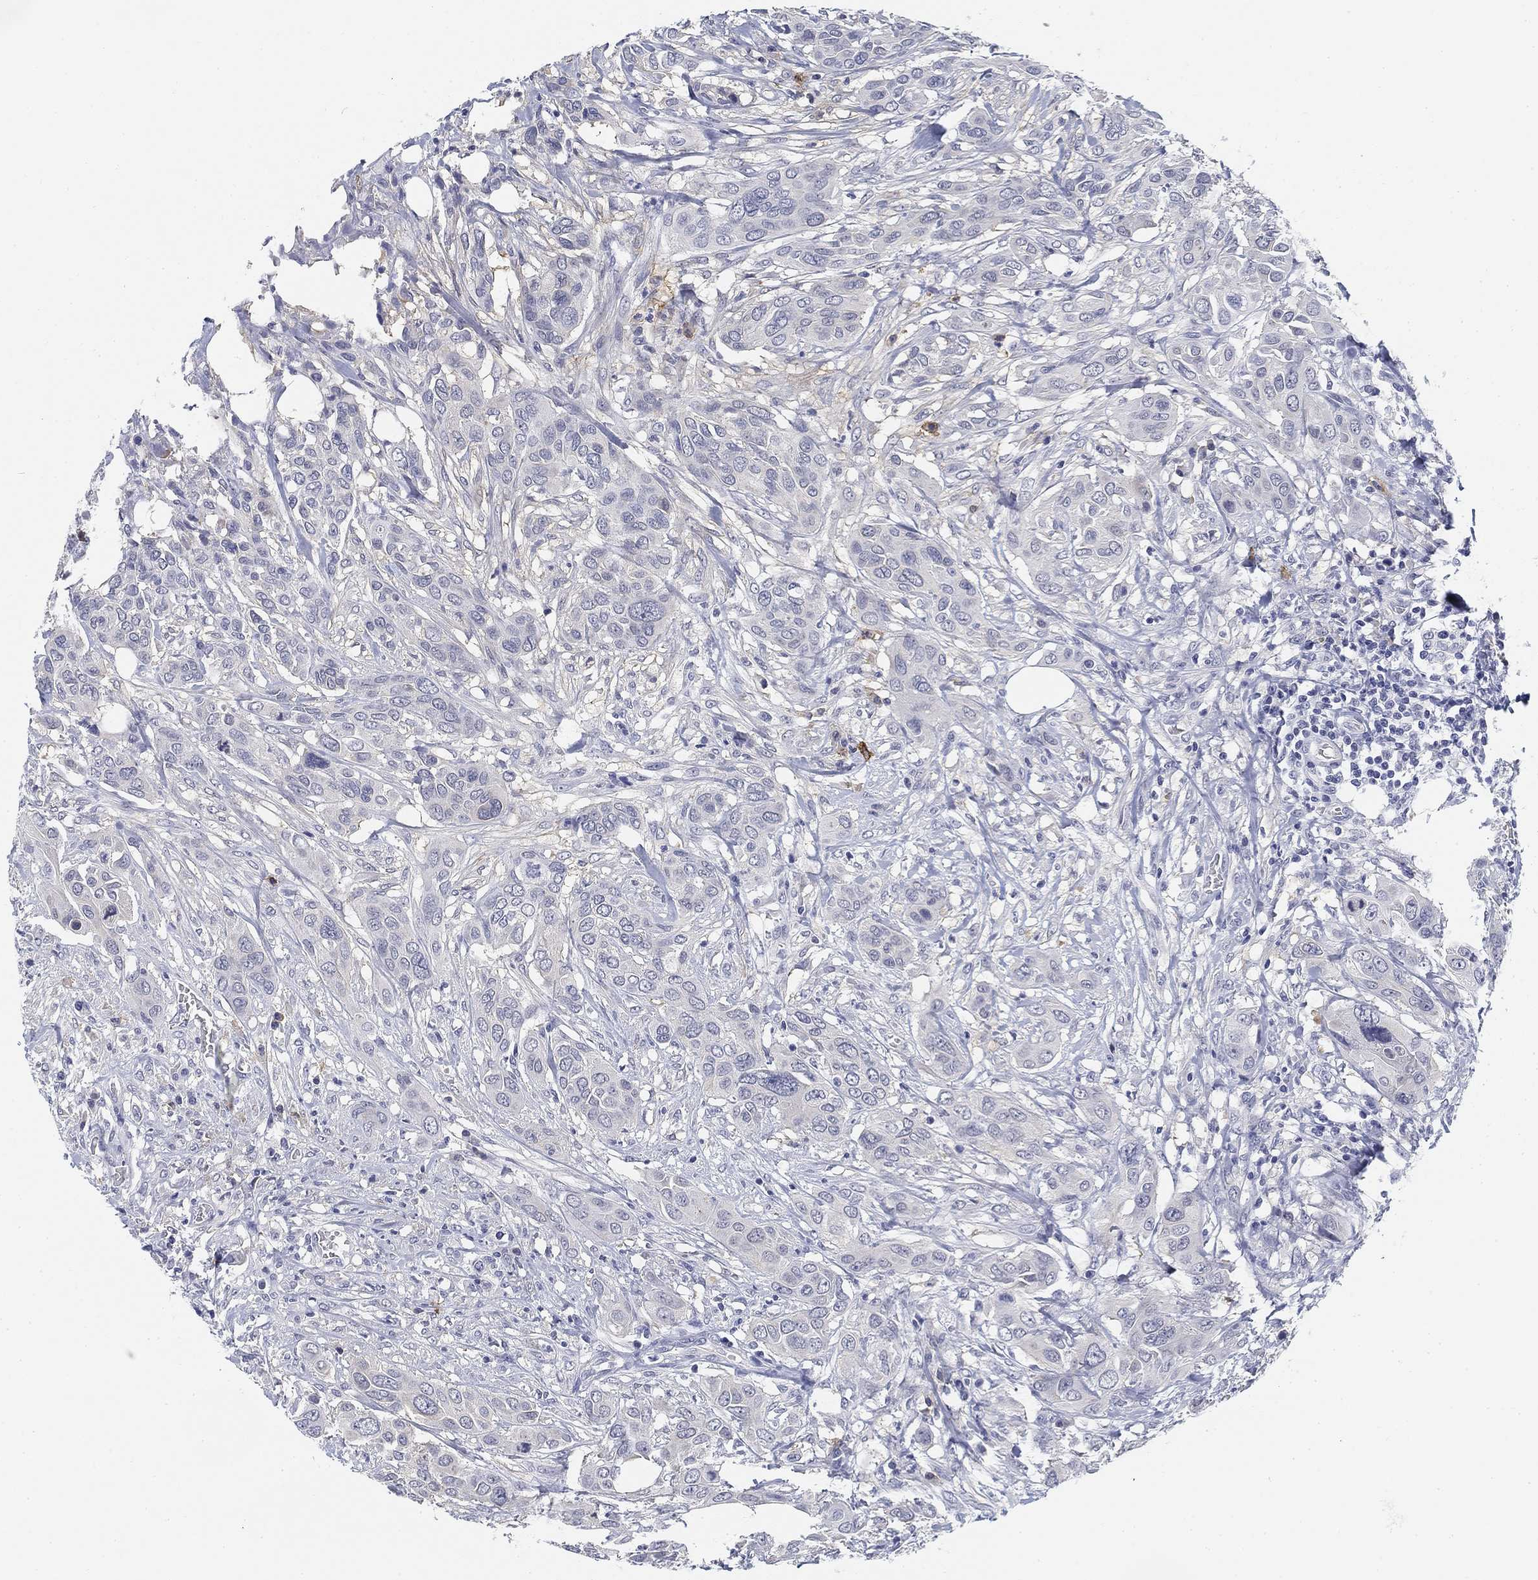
{"staining": {"intensity": "negative", "quantity": "none", "location": "none"}, "tissue": "urothelial cancer", "cell_type": "Tumor cells", "image_type": "cancer", "snomed": [{"axis": "morphology", "description": "Urothelial carcinoma, NOS"}, {"axis": "morphology", "description": "Urothelial carcinoma, High grade"}, {"axis": "topography", "description": "Urinary bladder"}], "caption": "Photomicrograph shows no significant protein staining in tumor cells of urothelial cancer.", "gene": "SLC2A5", "patient": {"sex": "male", "age": 63}}